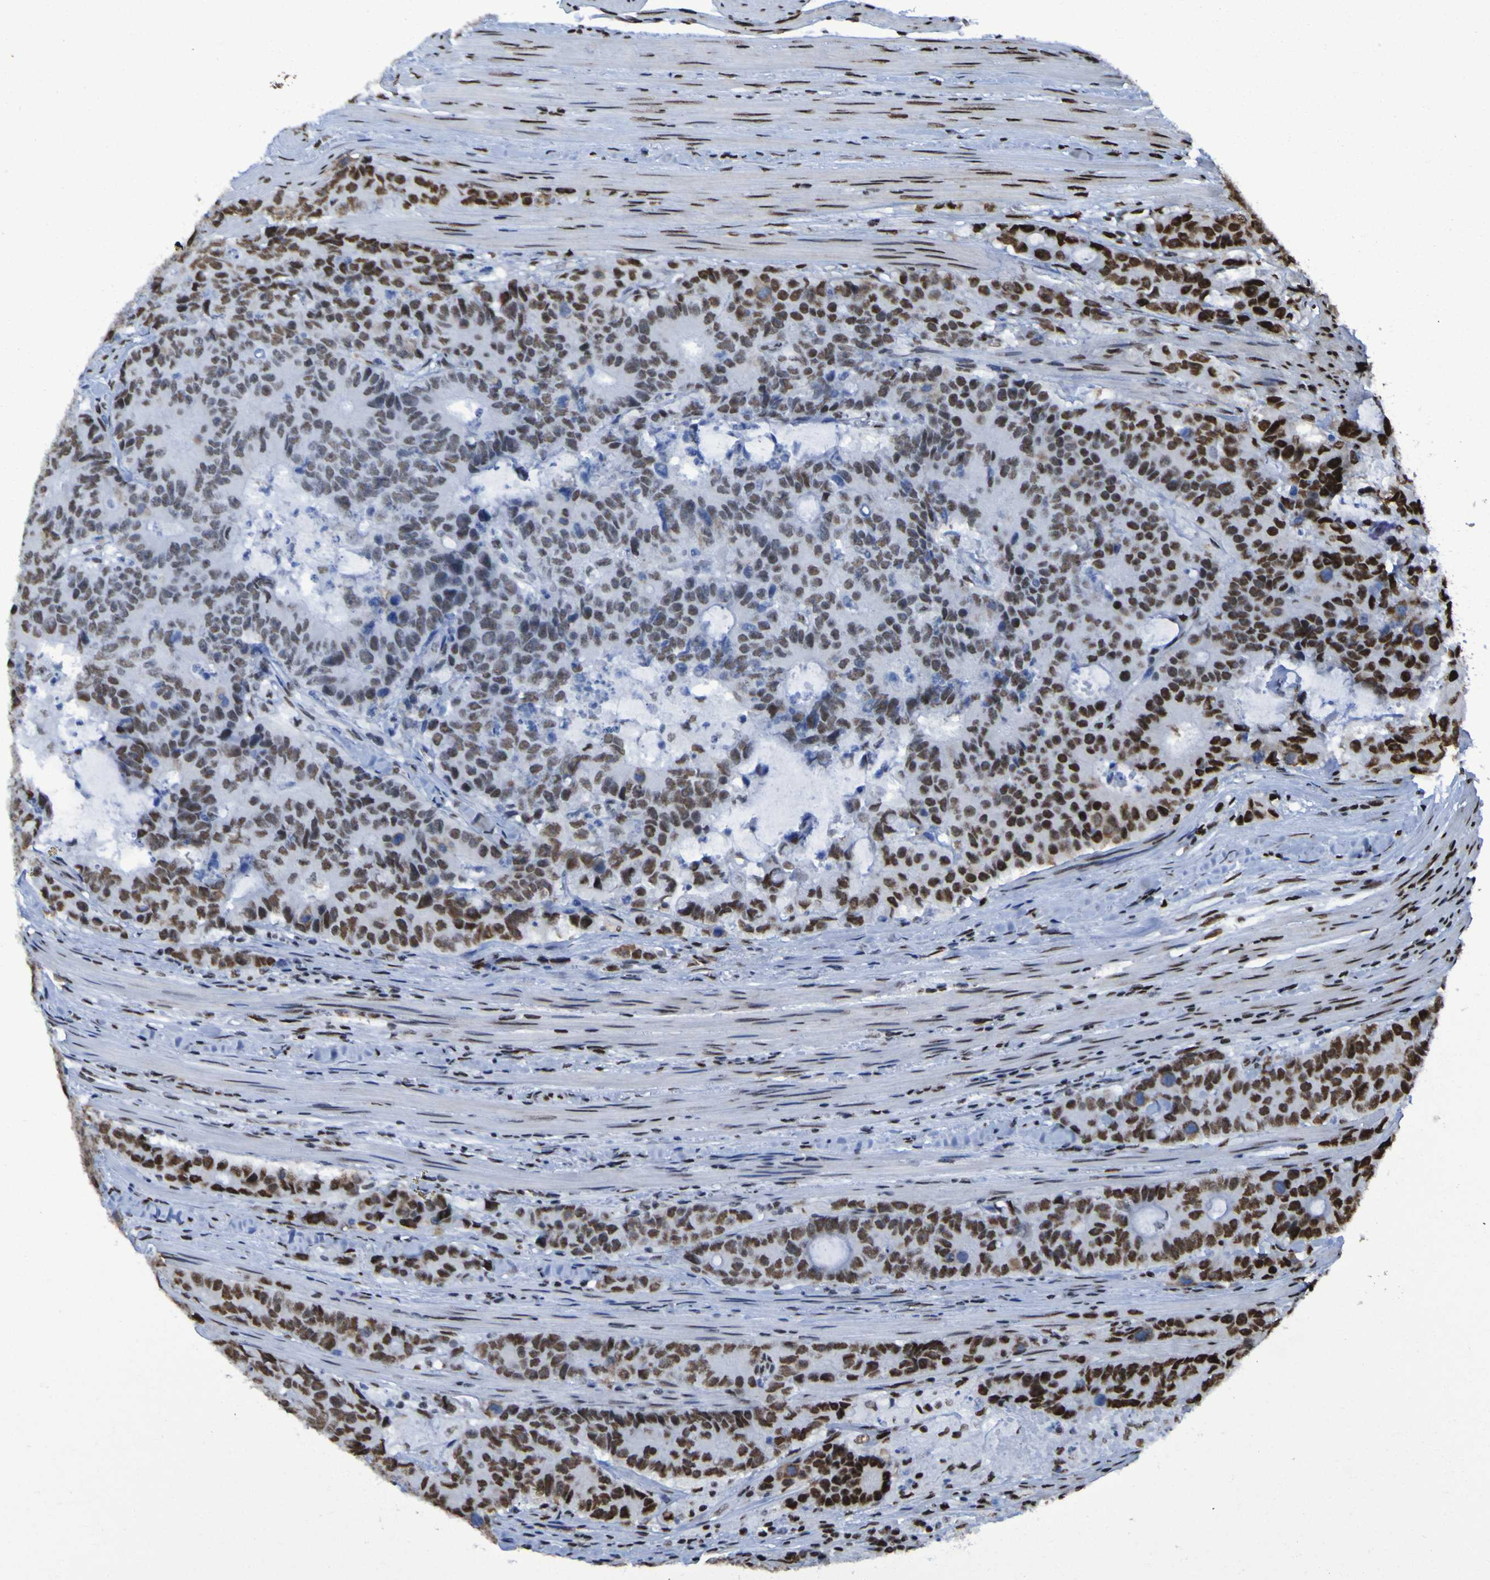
{"staining": {"intensity": "strong", "quantity": "25%-75%", "location": "nuclear"}, "tissue": "colorectal cancer", "cell_type": "Tumor cells", "image_type": "cancer", "snomed": [{"axis": "morphology", "description": "Adenocarcinoma, NOS"}, {"axis": "topography", "description": "Colon"}], "caption": "Colorectal cancer tissue demonstrates strong nuclear positivity in approximately 25%-75% of tumor cells, visualized by immunohistochemistry. Ihc stains the protein of interest in brown and the nuclei are stained blue.", "gene": "HNRNPR", "patient": {"sex": "female", "age": 86}}